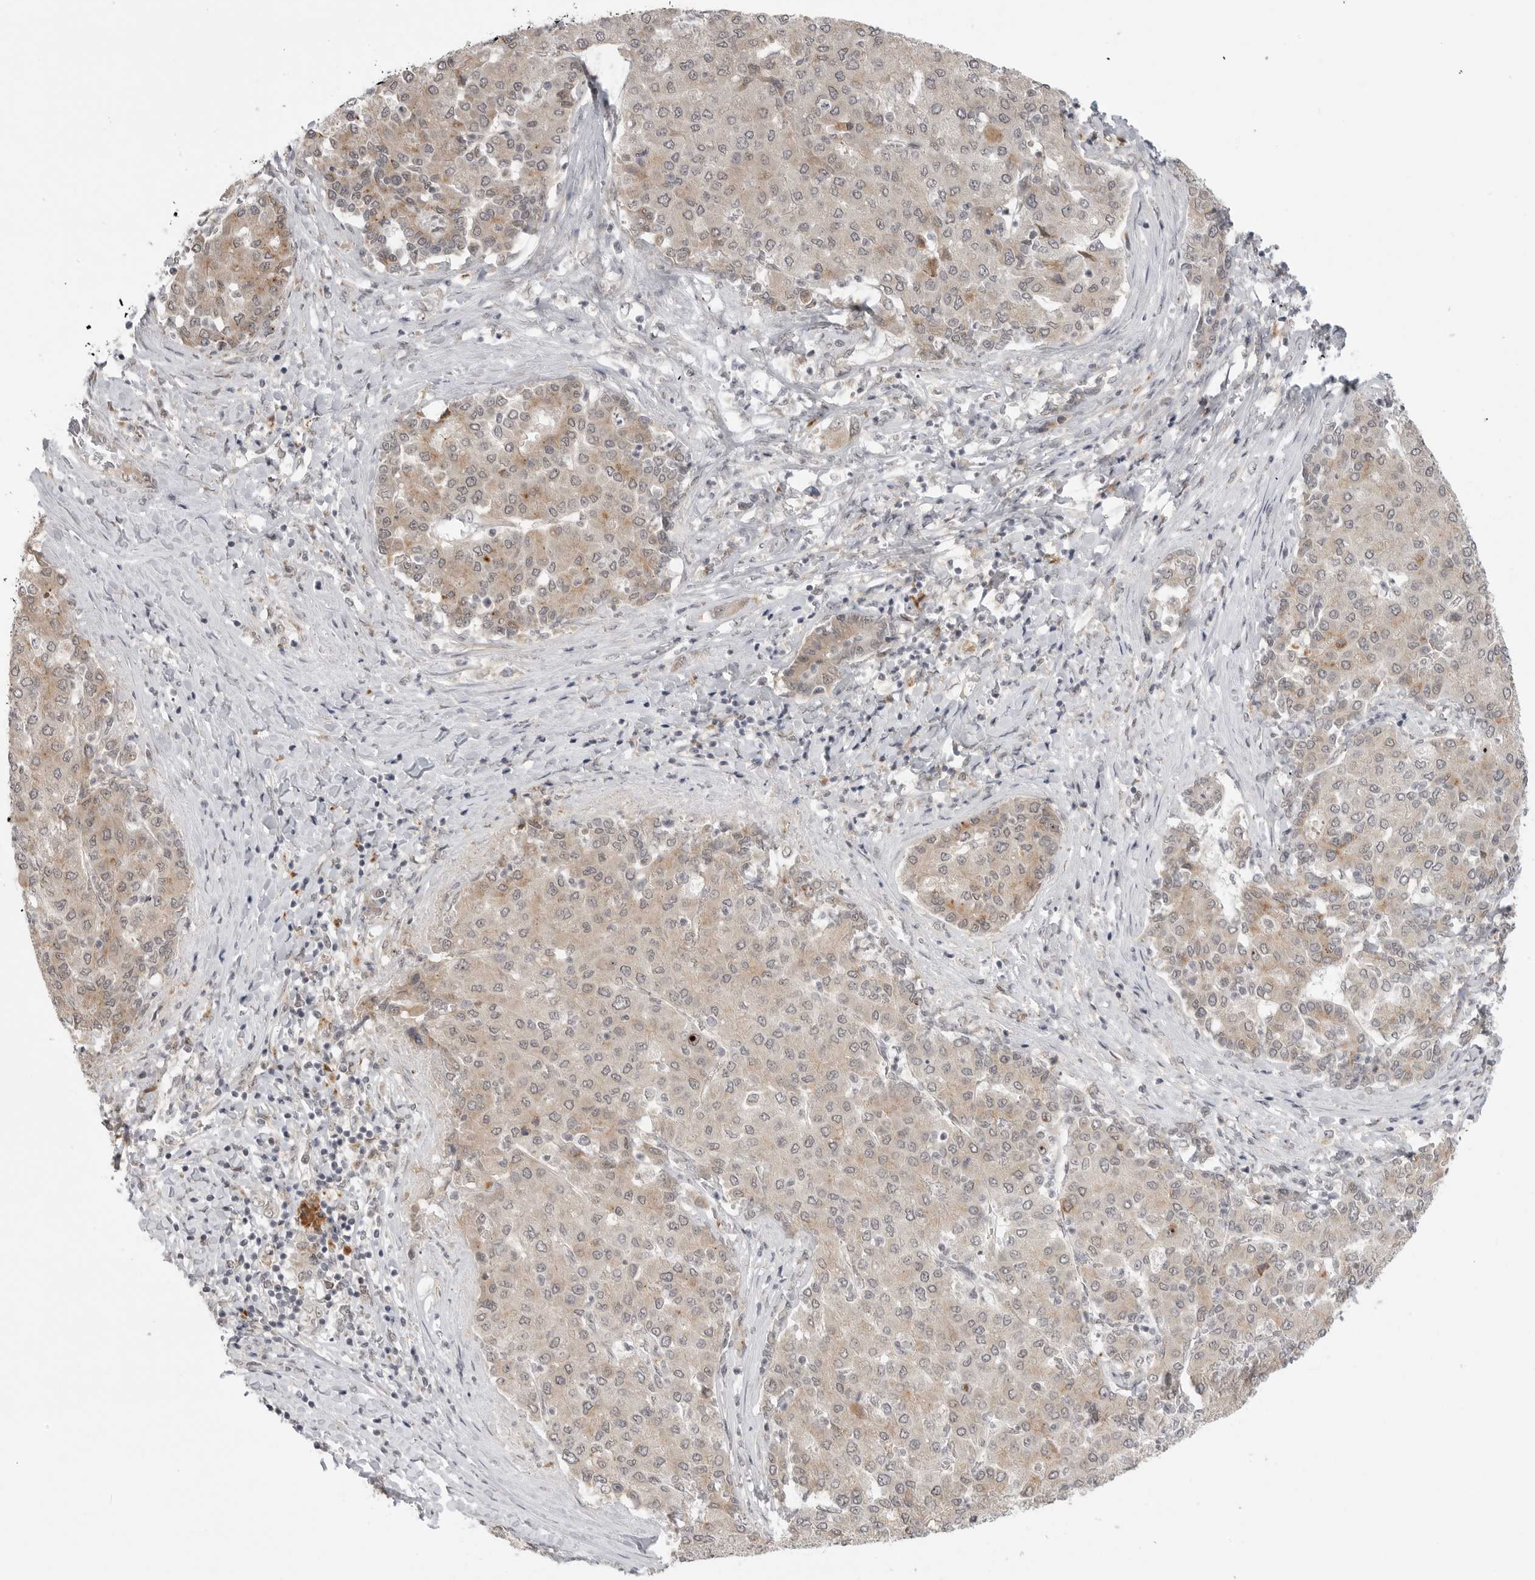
{"staining": {"intensity": "weak", "quantity": ">75%", "location": "cytoplasmic/membranous"}, "tissue": "liver cancer", "cell_type": "Tumor cells", "image_type": "cancer", "snomed": [{"axis": "morphology", "description": "Carcinoma, Hepatocellular, NOS"}, {"axis": "topography", "description": "Liver"}], "caption": "Weak cytoplasmic/membranous protein staining is present in about >75% of tumor cells in hepatocellular carcinoma (liver).", "gene": "KALRN", "patient": {"sex": "male", "age": 65}}